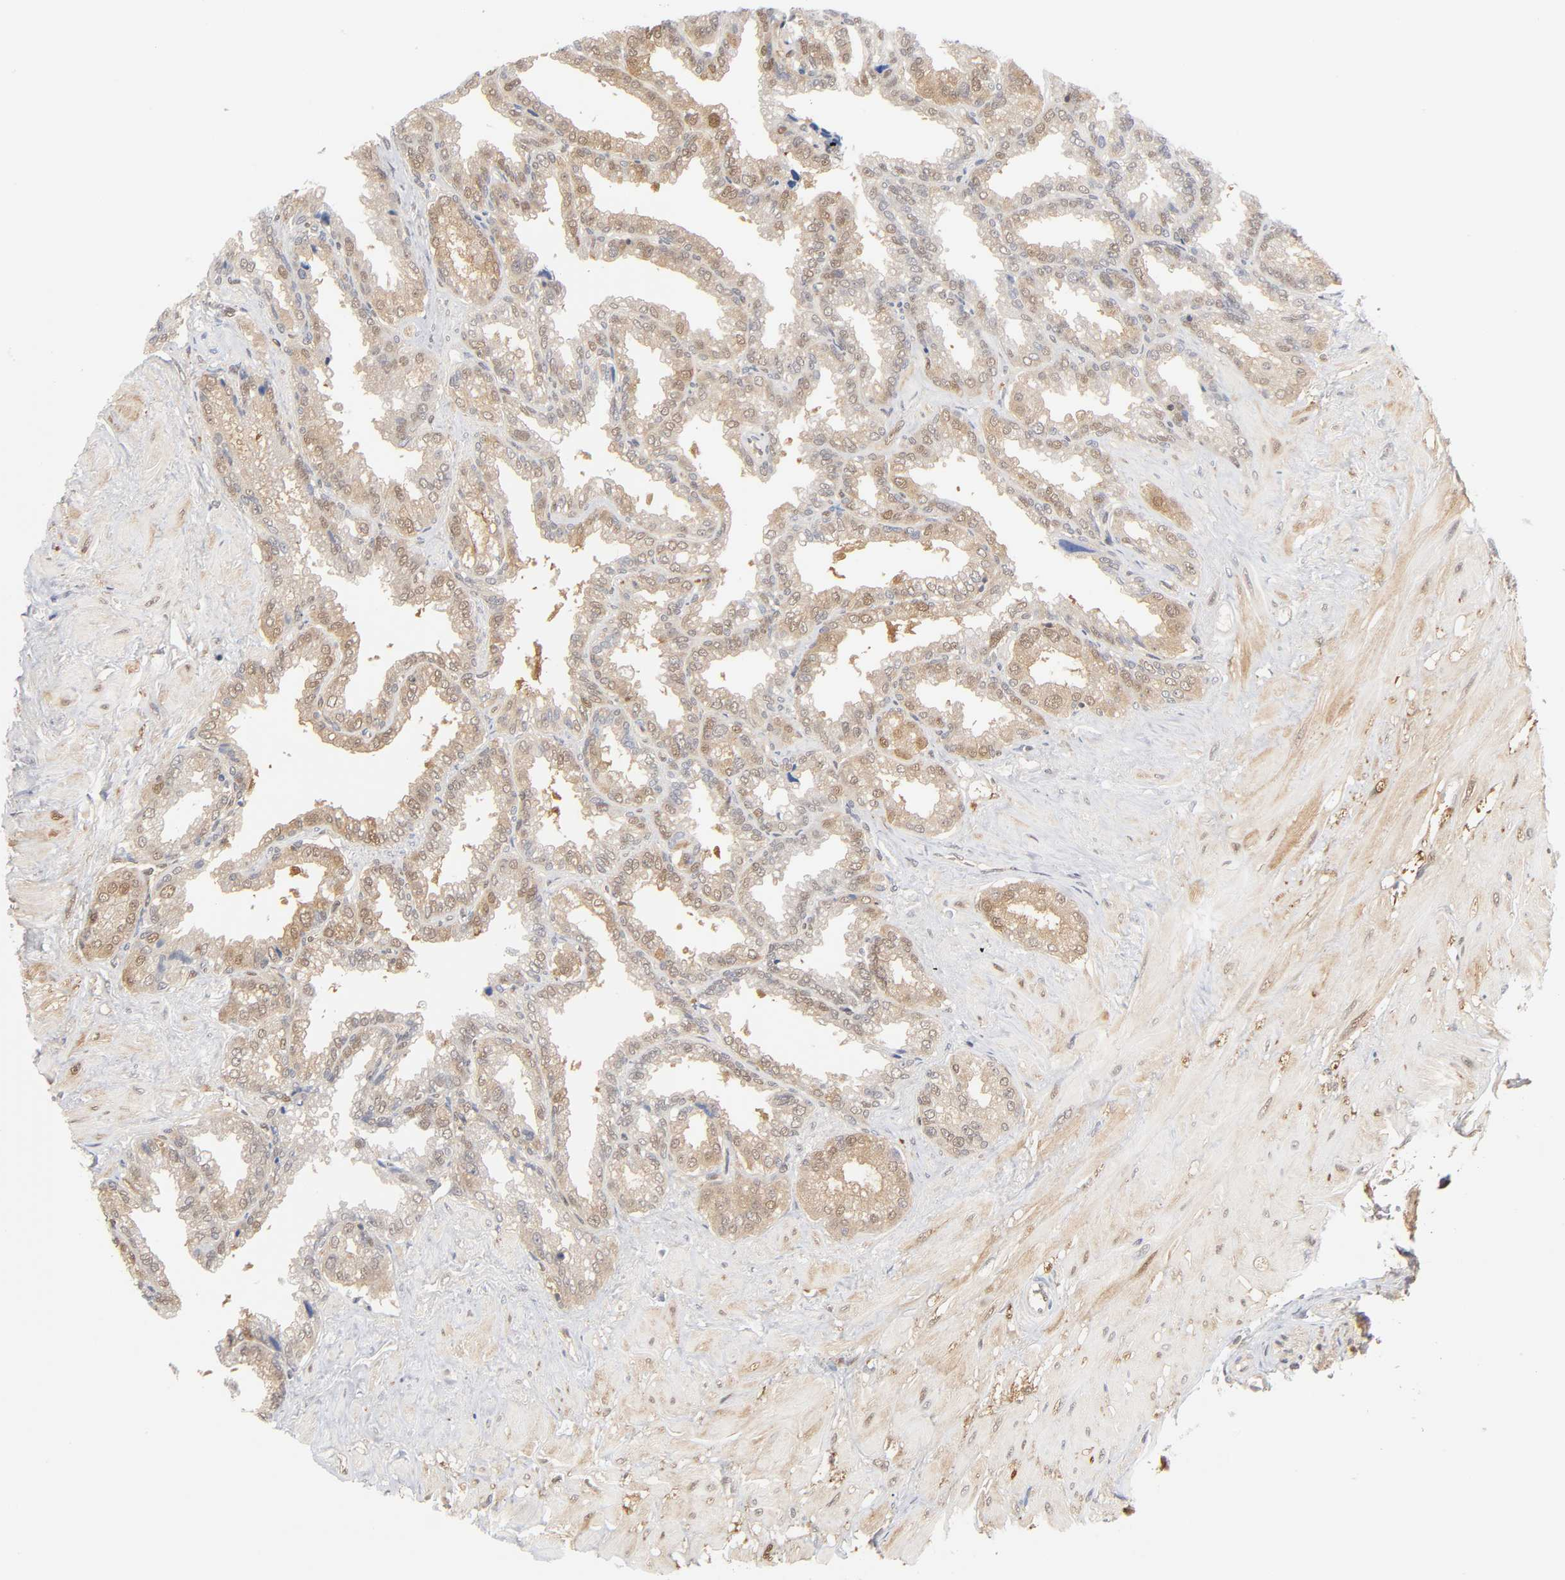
{"staining": {"intensity": "moderate", "quantity": "25%-75%", "location": "cytoplasmic/membranous"}, "tissue": "seminal vesicle", "cell_type": "Glandular cells", "image_type": "normal", "snomed": [{"axis": "morphology", "description": "Normal tissue, NOS"}, {"axis": "topography", "description": "Seminal veicle"}], "caption": "Protein analysis of benign seminal vesicle demonstrates moderate cytoplasmic/membranous expression in approximately 25%-75% of glandular cells. Immunohistochemistry (ihc) stains the protein in brown and the nuclei are stained blue.", "gene": "DFFB", "patient": {"sex": "male", "age": 46}}